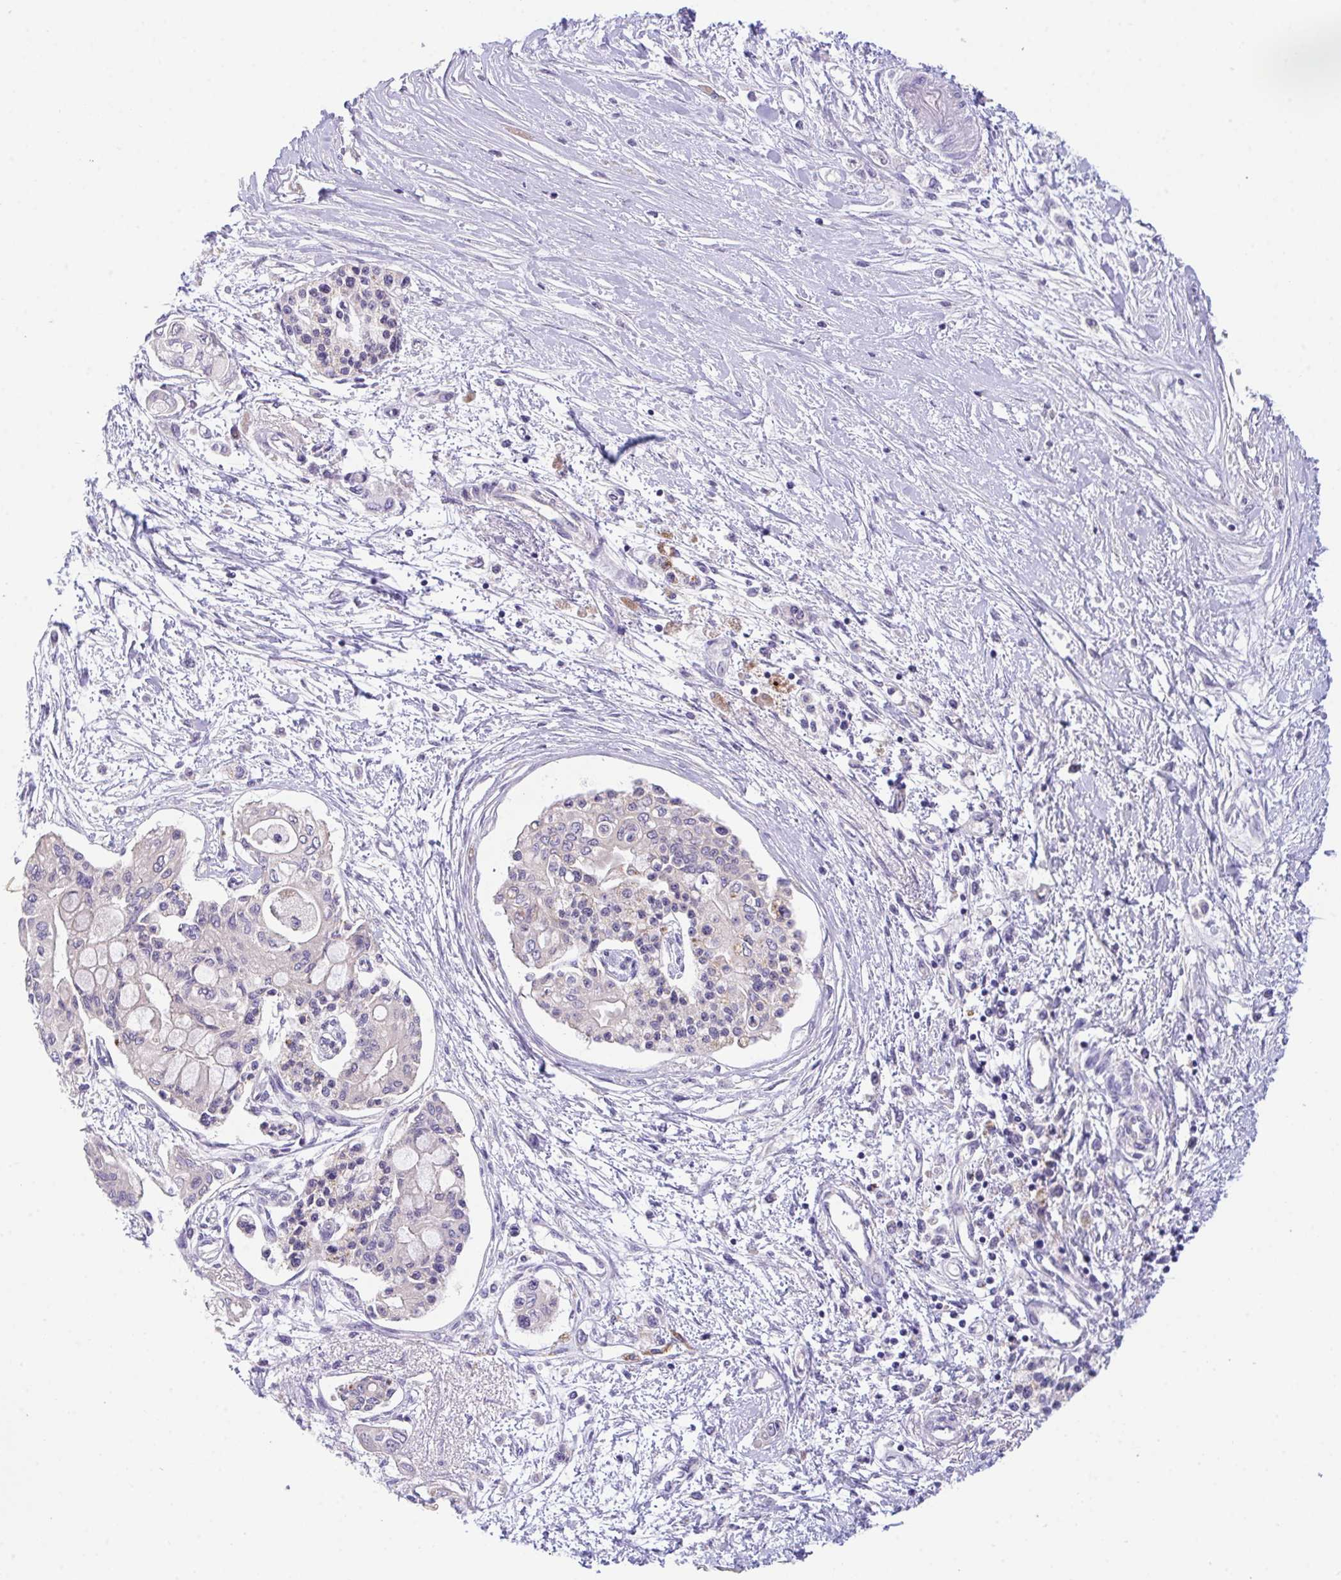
{"staining": {"intensity": "negative", "quantity": "none", "location": "none"}, "tissue": "pancreatic cancer", "cell_type": "Tumor cells", "image_type": "cancer", "snomed": [{"axis": "morphology", "description": "Adenocarcinoma, NOS"}, {"axis": "topography", "description": "Pancreas"}], "caption": "High power microscopy histopathology image of an immunohistochemistry (IHC) micrograph of pancreatic cancer, revealing no significant positivity in tumor cells.", "gene": "ZNF581", "patient": {"sex": "female", "age": 77}}